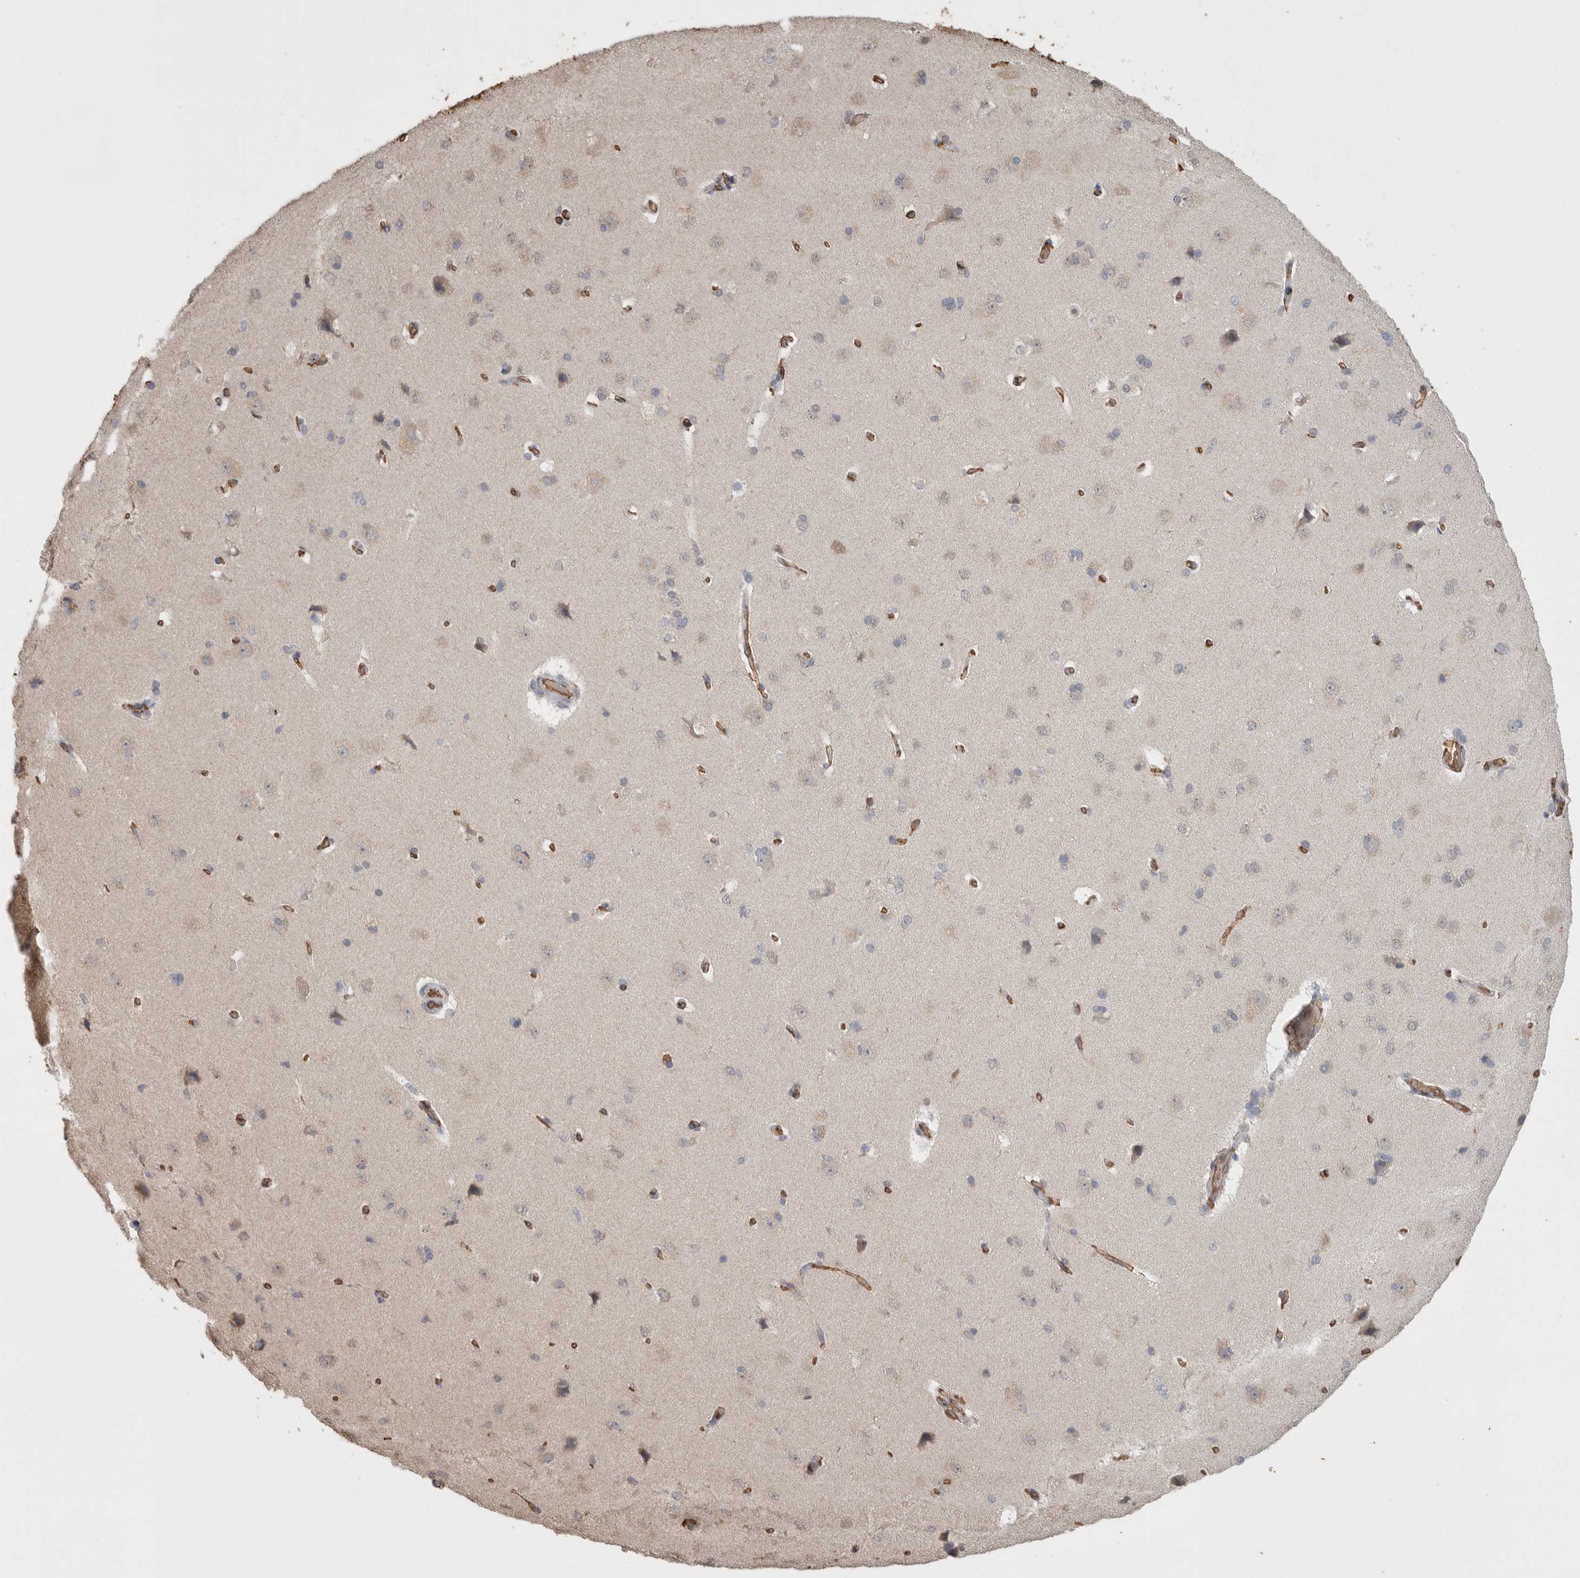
{"staining": {"intensity": "strong", "quantity": ">75%", "location": "cytoplasmic/membranous"}, "tissue": "cerebral cortex", "cell_type": "Endothelial cells", "image_type": "normal", "snomed": [{"axis": "morphology", "description": "Normal tissue, NOS"}, {"axis": "topography", "description": "Cerebral cortex"}], "caption": "Endothelial cells reveal high levels of strong cytoplasmic/membranous positivity in about >75% of cells in normal cerebral cortex. (Stains: DAB in brown, nuclei in blue, Microscopy: brightfield microscopy at high magnification).", "gene": "IL27", "patient": {"sex": "male", "age": 62}}